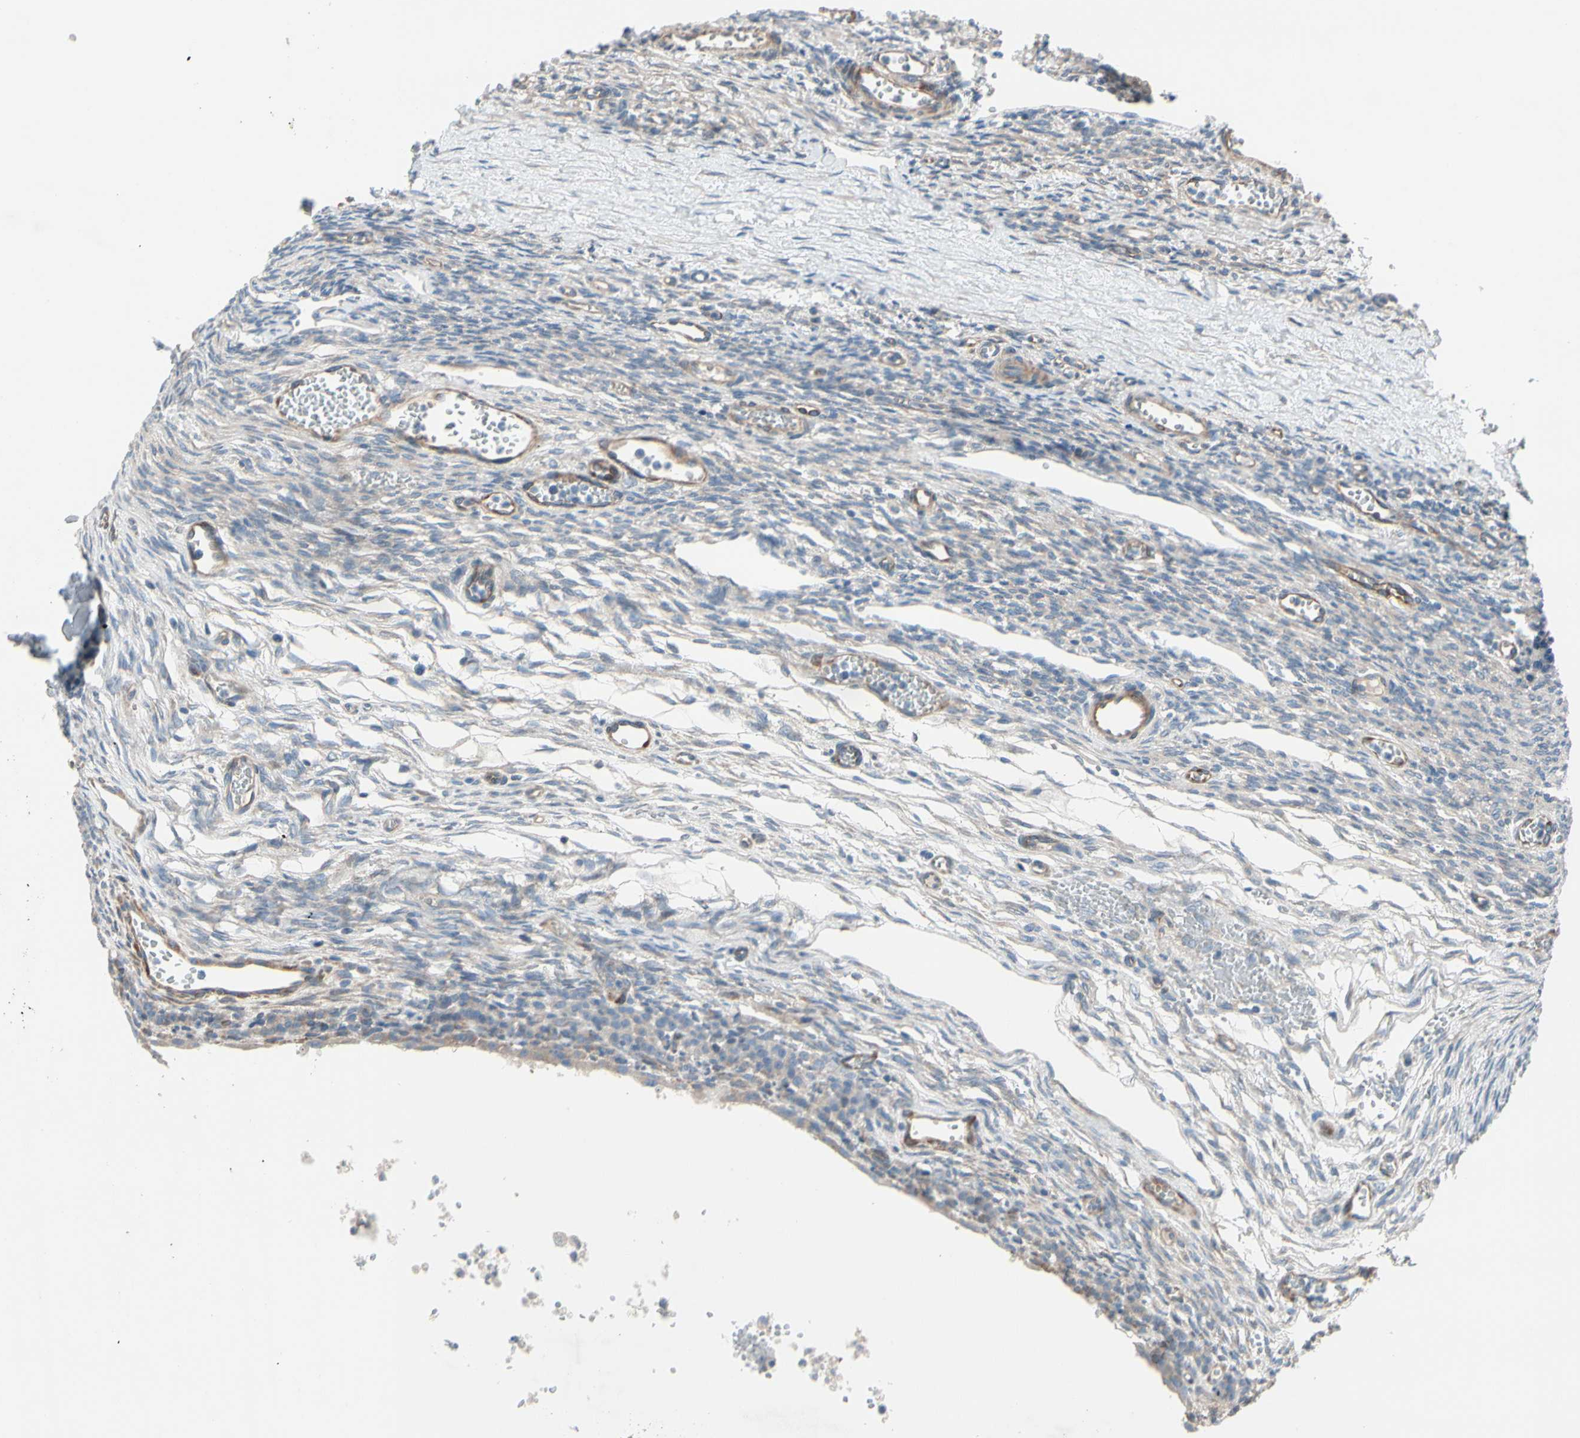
{"staining": {"intensity": "negative", "quantity": "none", "location": "none"}, "tissue": "ovary", "cell_type": "Follicle cells", "image_type": "normal", "snomed": [{"axis": "morphology", "description": "Normal tissue, NOS"}, {"axis": "topography", "description": "Ovary"}], "caption": "A high-resolution micrograph shows IHC staining of benign ovary, which demonstrates no significant positivity in follicle cells.", "gene": "MAP2", "patient": {"sex": "female", "age": 33}}